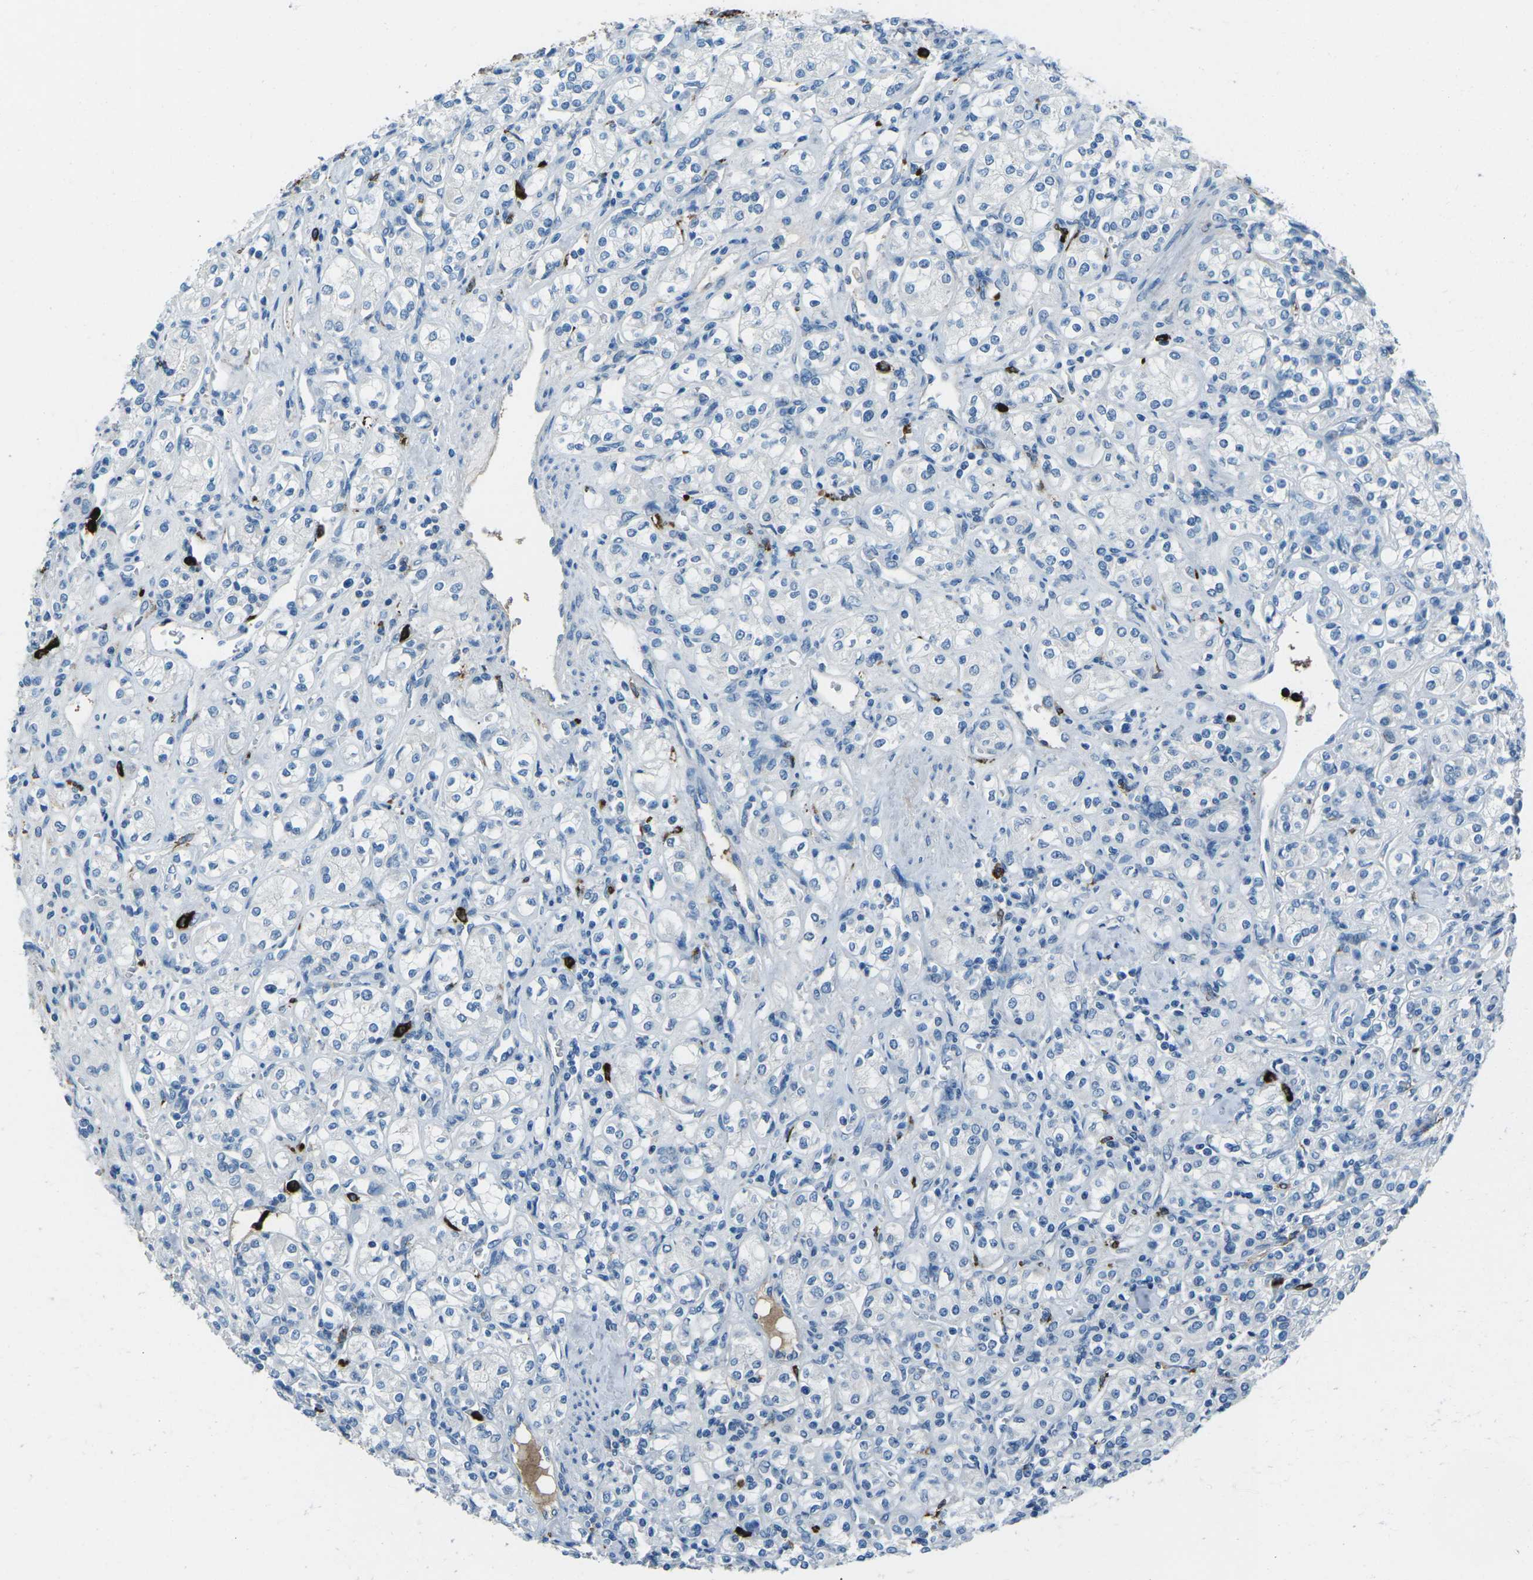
{"staining": {"intensity": "negative", "quantity": "none", "location": "none"}, "tissue": "renal cancer", "cell_type": "Tumor cells", "image_type": "cancer", "snomed": [{"axis": "morphology", "description": "Adenocarcinoma, NOS"}, {"axis": "topography", "description": "Kidney"}], "caption": "IHC photomicrograph of renal cancer stained for a protein (brown), which shows no expression in tumor cells.", "gene": "FCN1", "patient": {"sex": "male", "age": 77}}